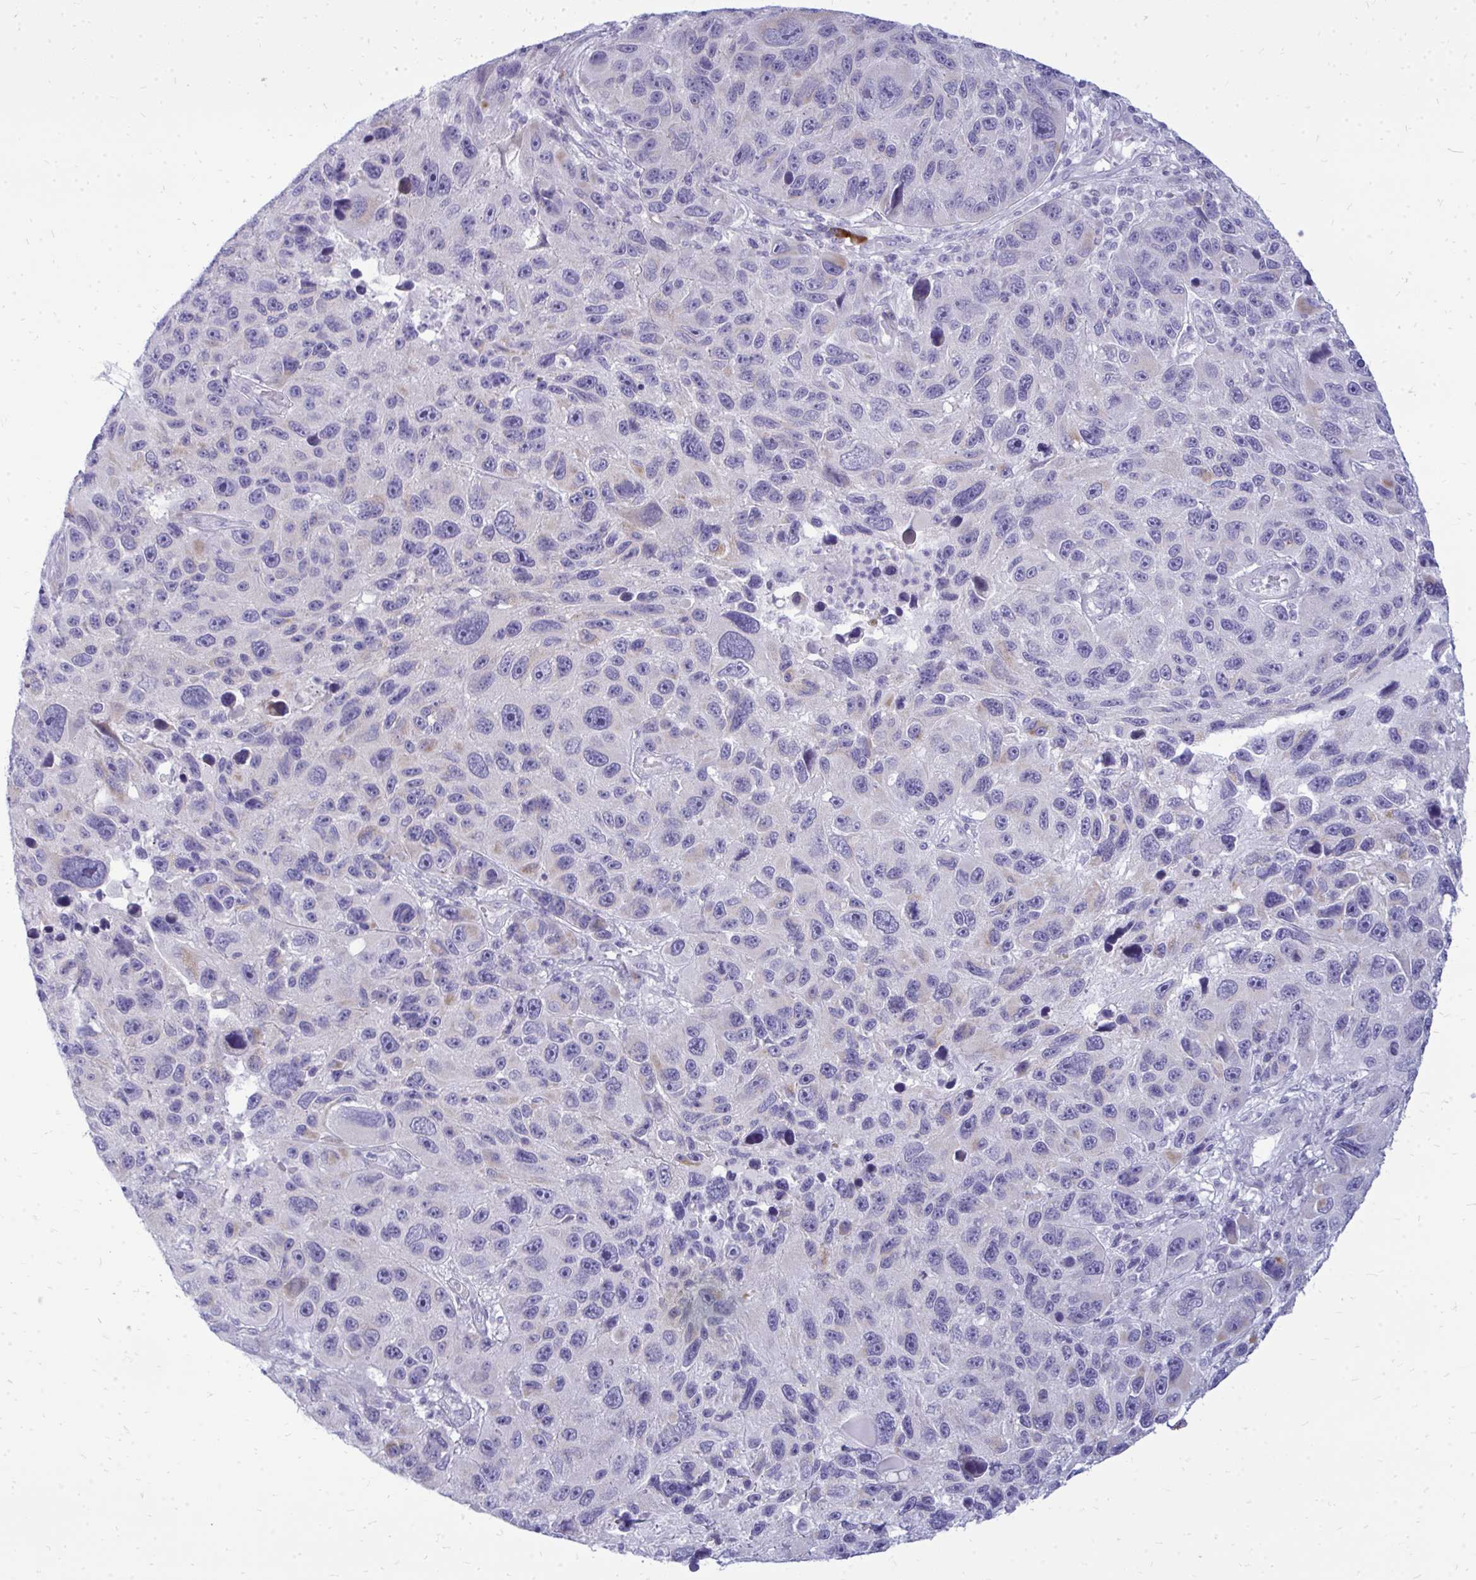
{"staining": {"intensity": "negative", "quantity": "none", "location": "none"}, "tissue": "melanoma", "cell_type": "Tumor cells", "image_type": "cancer", "snomed": [{"axis": "morphology", "description": "Malignant melanoma, NOS"}, {"axis": "topography", "description": "Skin"}], "caption": "An immunohistochemistry (IHC) histopathology image of malignant melanoma is shown. There is no staining in tumor cells of malignant melanoma. The staining is performed using DAB brown chromogen with nuclei counter-stained in using hematoxylin.", "gene": "TSPEAR", "patient": {"sex": "male", "age": 53}}